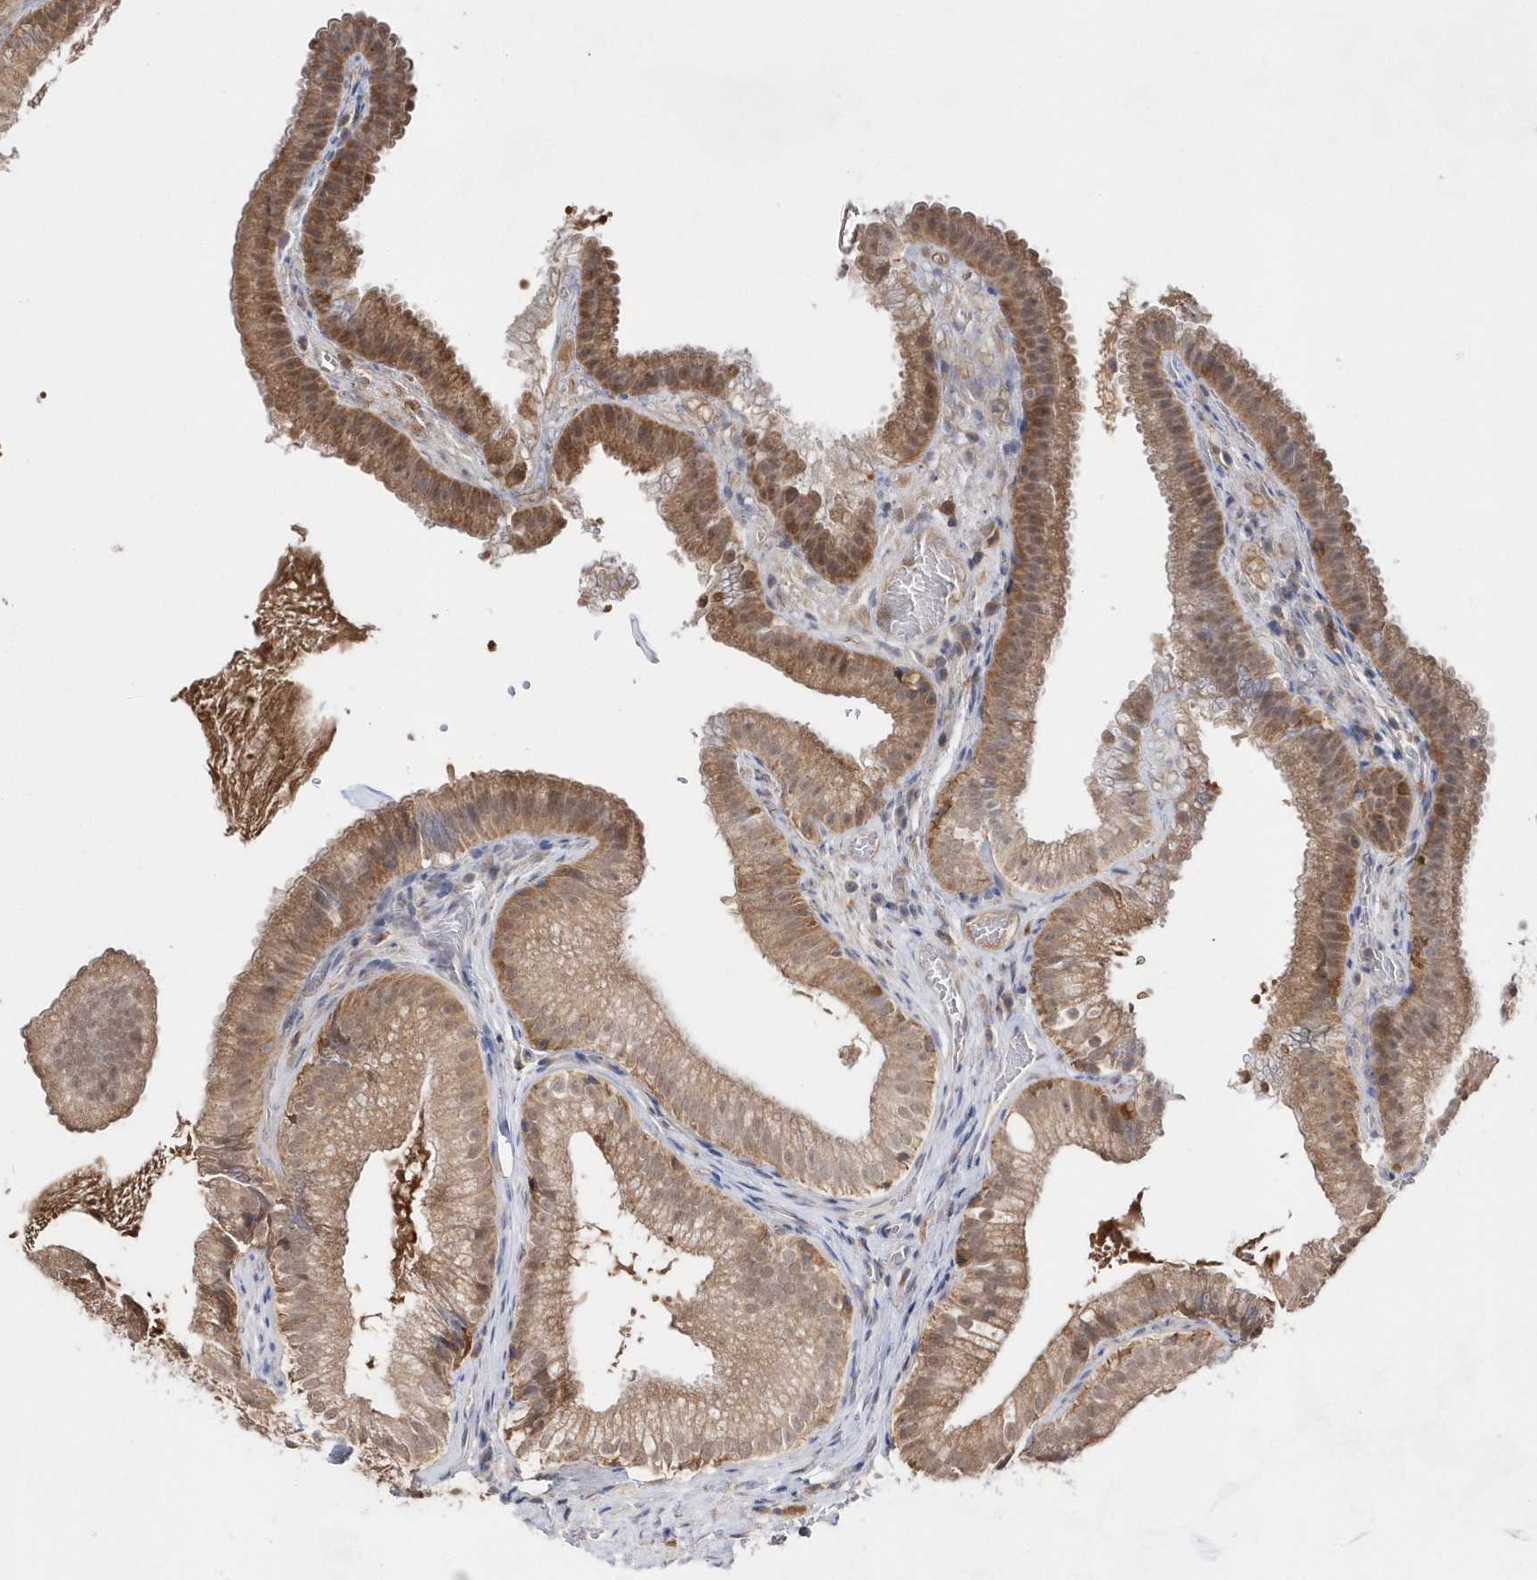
{"staining": {"intensity": "moderate", "quantity": ">75%", "location": "cytoplasmic/membranous,nuclear"}, "tissue": "gallbladder", "cell_type": "Glandular cells", "image_type": "normal", "snomed": [{"axis": "morphology", "description": "Normal tissue, NOS"}, {"axis": "topography", "description": "Gallbladder"}], "caption": "Protein positivity by immunohistochemistry demonstrates moderate cytoplasmic/membranous,nuclear expression in about >75% of glandular cells in normal gallbladder.", "gene": "BDH2", "patient": {"sex": "female", "age": 30}}